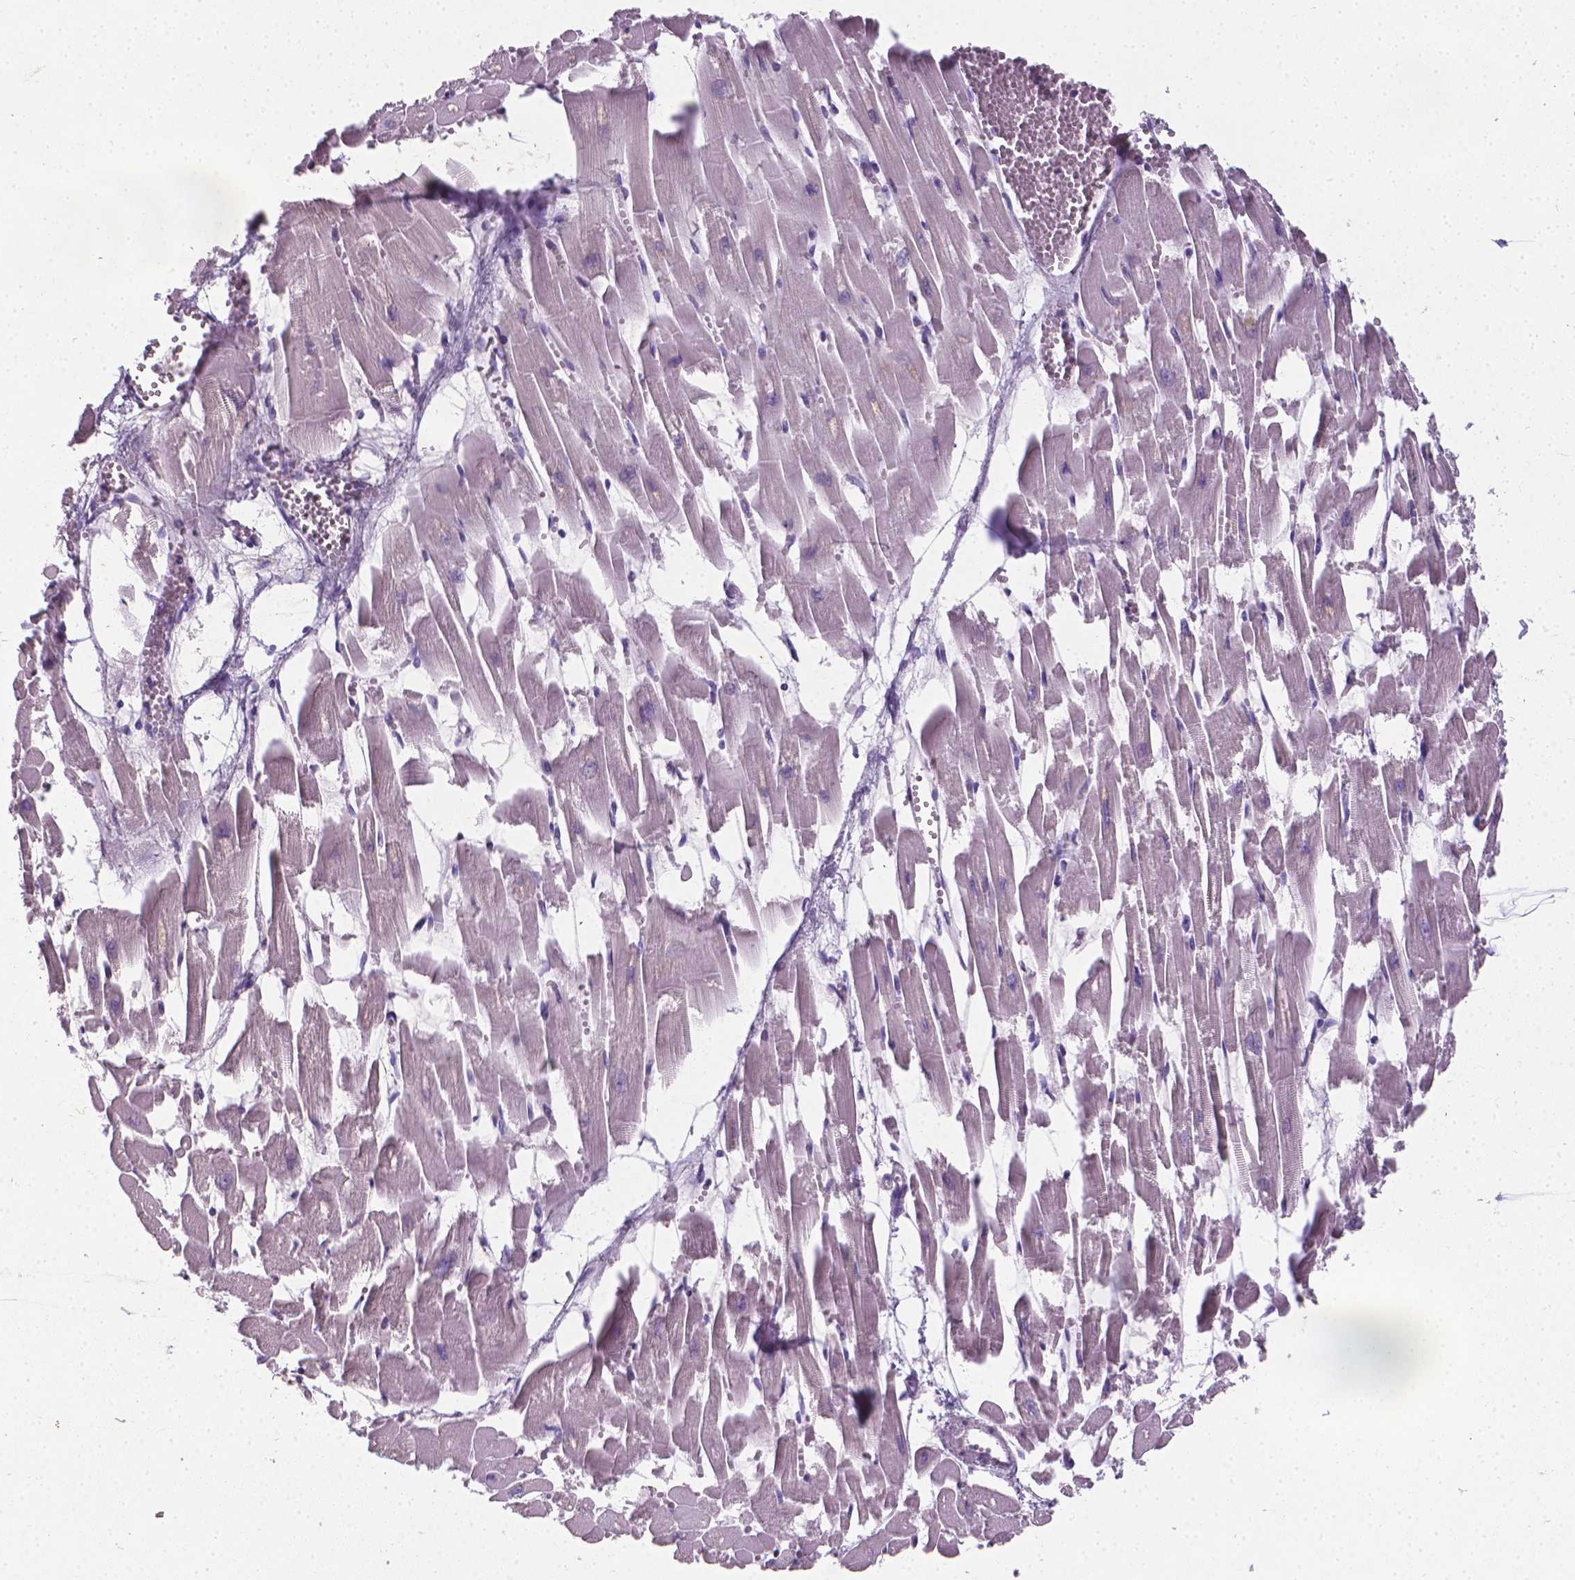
{"staining": {"intensity": "negative", "quantity": "none", "location": "none"}, "tissue": "heart muscle", "cell_type": "Cardiomyocytes", "image_type": "normal", "snomed": [{"axis": "morphology", "description": "Normal tissue, NOS"}, {"axis": "topography", "description": "Heart"}], "caption": "Immunohistochemical staining of unremarkable heart muscle shows no significant positivity in cardiomyocytes. Nuclei are stained in blue.", "gene": "XPNPEP2", "patient": {"sex": "female", "age": 52}}